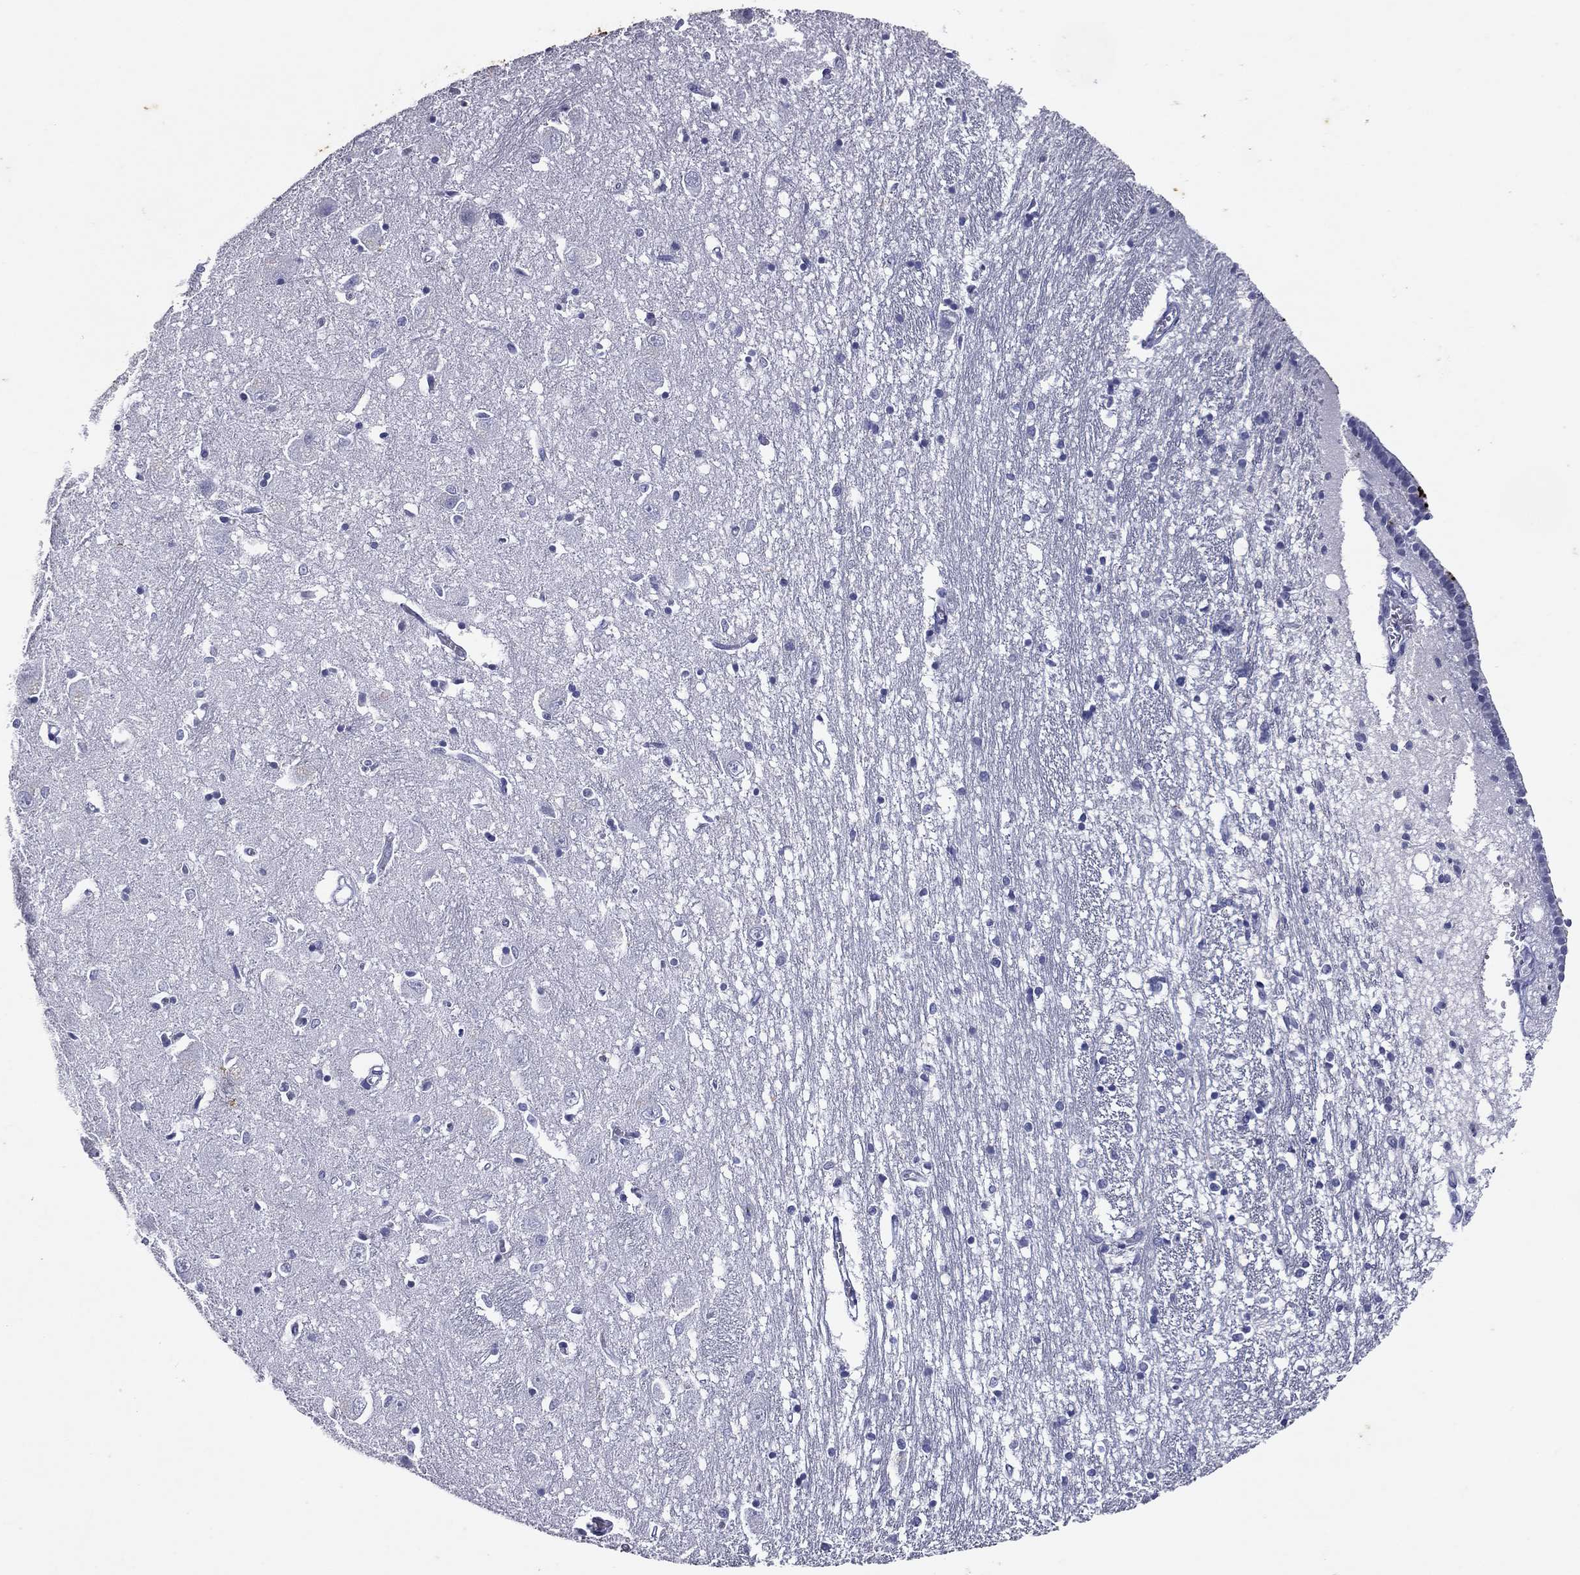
{"staining": {"intensity": "negative", "quantity": "none", "location": "none"}, "tissue": "caudate", "cell_type": "Glial cells", "image_type": "normal", "snomed": [{"axis": "morphology", "description": "Normal tissue, NOS"}, {"axis": "topography", "description": "Lateral ventricle wall"}], "caption": "IHC micrograph of unremarkable caudate: human caudate stained with DAB (3,3'-diaminobenzidine) shows no significant protein staining in glial cells.", "gene": "KRT7", "patient": {"sex": "male", "age": 54}}